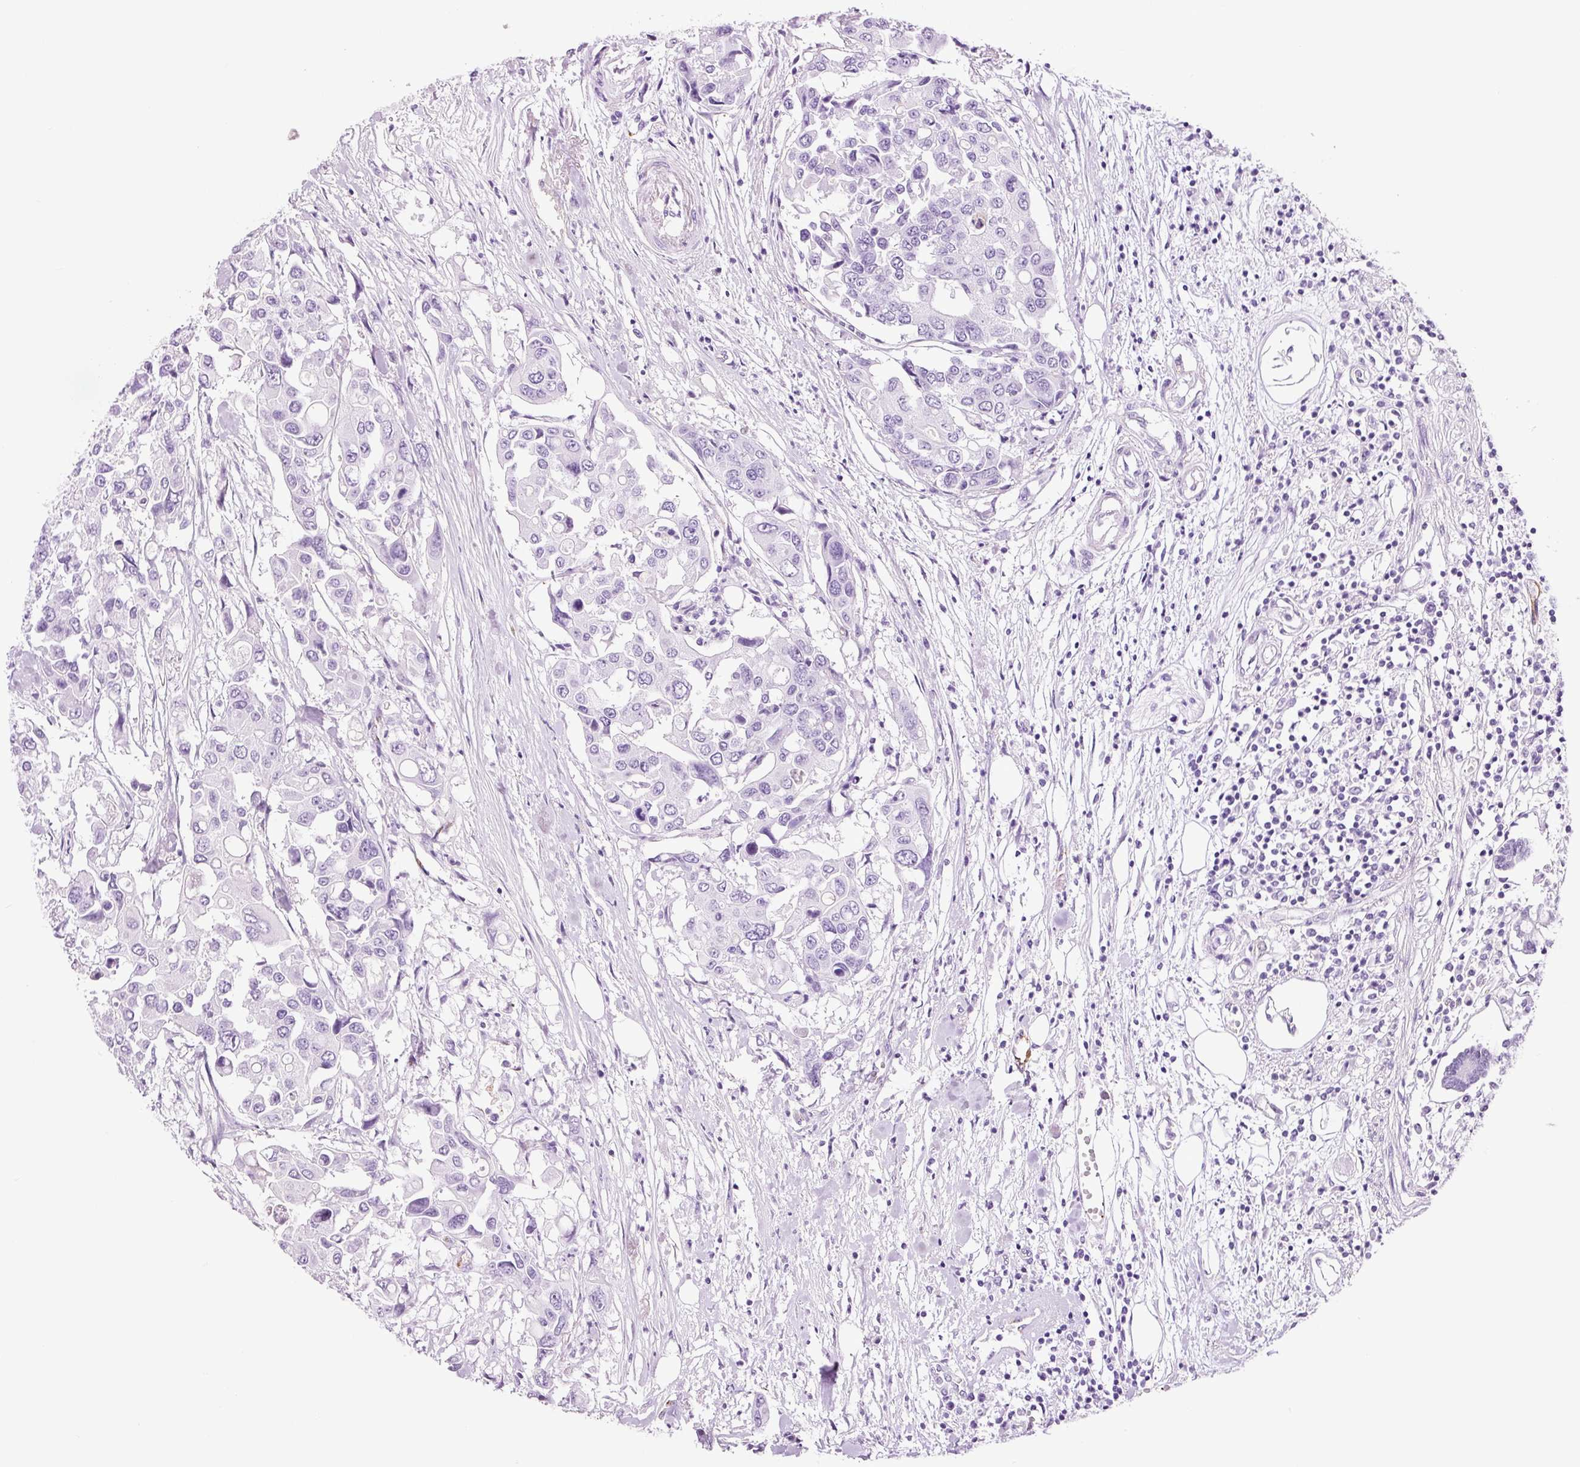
{"staining": {"intensity": "negative", "quantity": "none", "location": "none"}, "tissue": "colorectal cancer", "cell_type": "Tumor cells", "image_type": "cancer", "snomed": [{"axis": "morphology", "description": "Adenocarcinoma, NOS"}, {"axis": "topography", "description": "Colon"}], "caption": "An image of human colorectal cancer is negative for staining in tumor cells.", "gene": "ADSS1", "patient": {"sex": "male", "age": 77}}